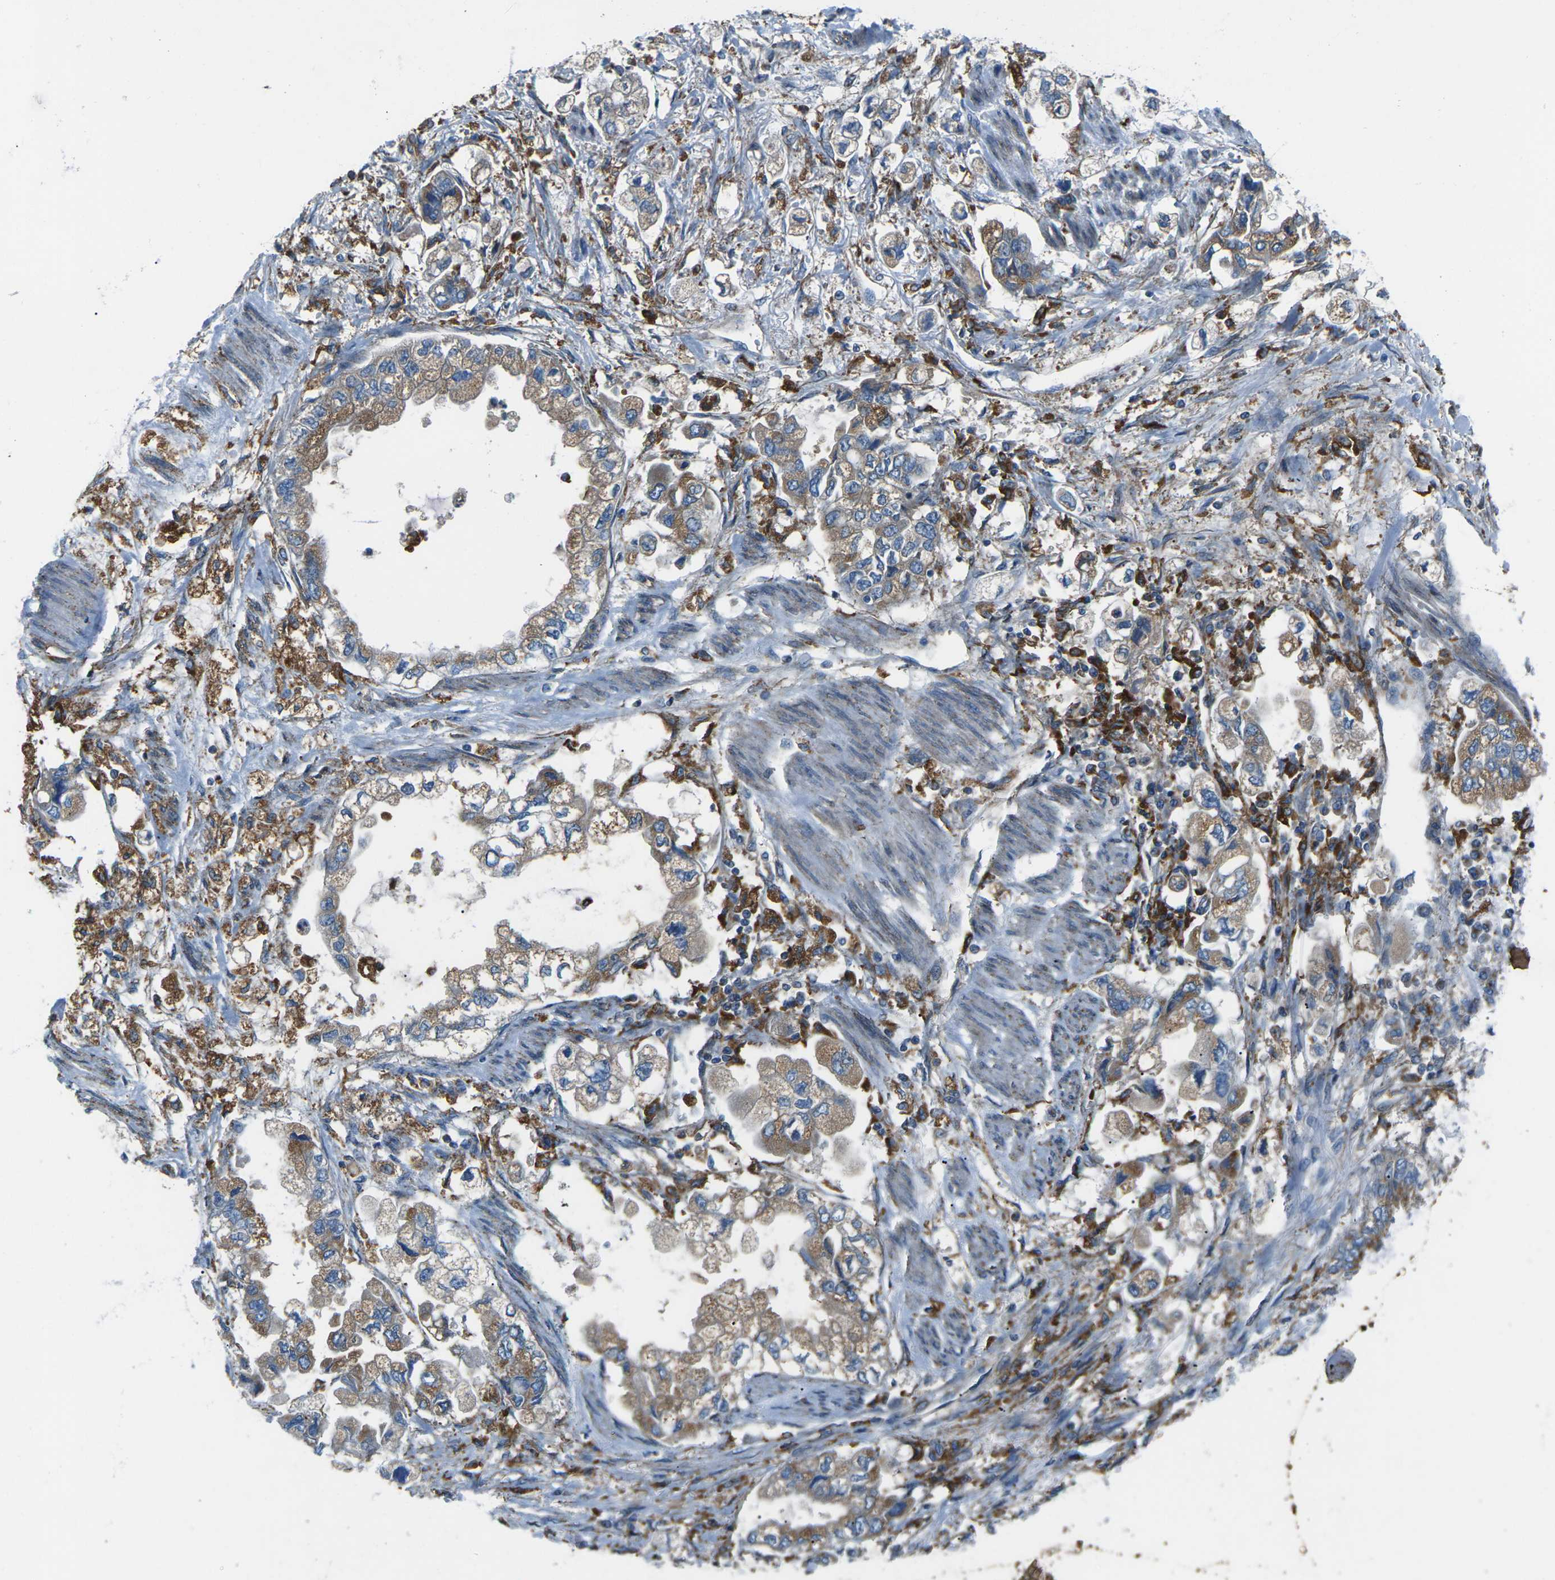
{"staining": {"intensity": "moderate", "quantity": ">75%", "location": "cytoplasmic/membranous"}, "tissue": "stomach cancer", "cell_type": "Tumor cells", "image_type": "cancer", "snomed": [{"axis": "morphology", "description": "Normal tissue, NOS"}, {"axis": "morphology", "description": "Adenocarcinoma, NOS"}, {"axis": "topography", "description": "Stomach"}], "caption": "Immunohistochemistry (IHC) photomicrograph of human stomach adenocarcinoma stained for a protein (brown), which shows medium levels of moderate cytoplasmic/membranous staining in approximately >75% of tumor cells.", "gene": "CDK17", "patient": {"sex": "male", "age": 62}}